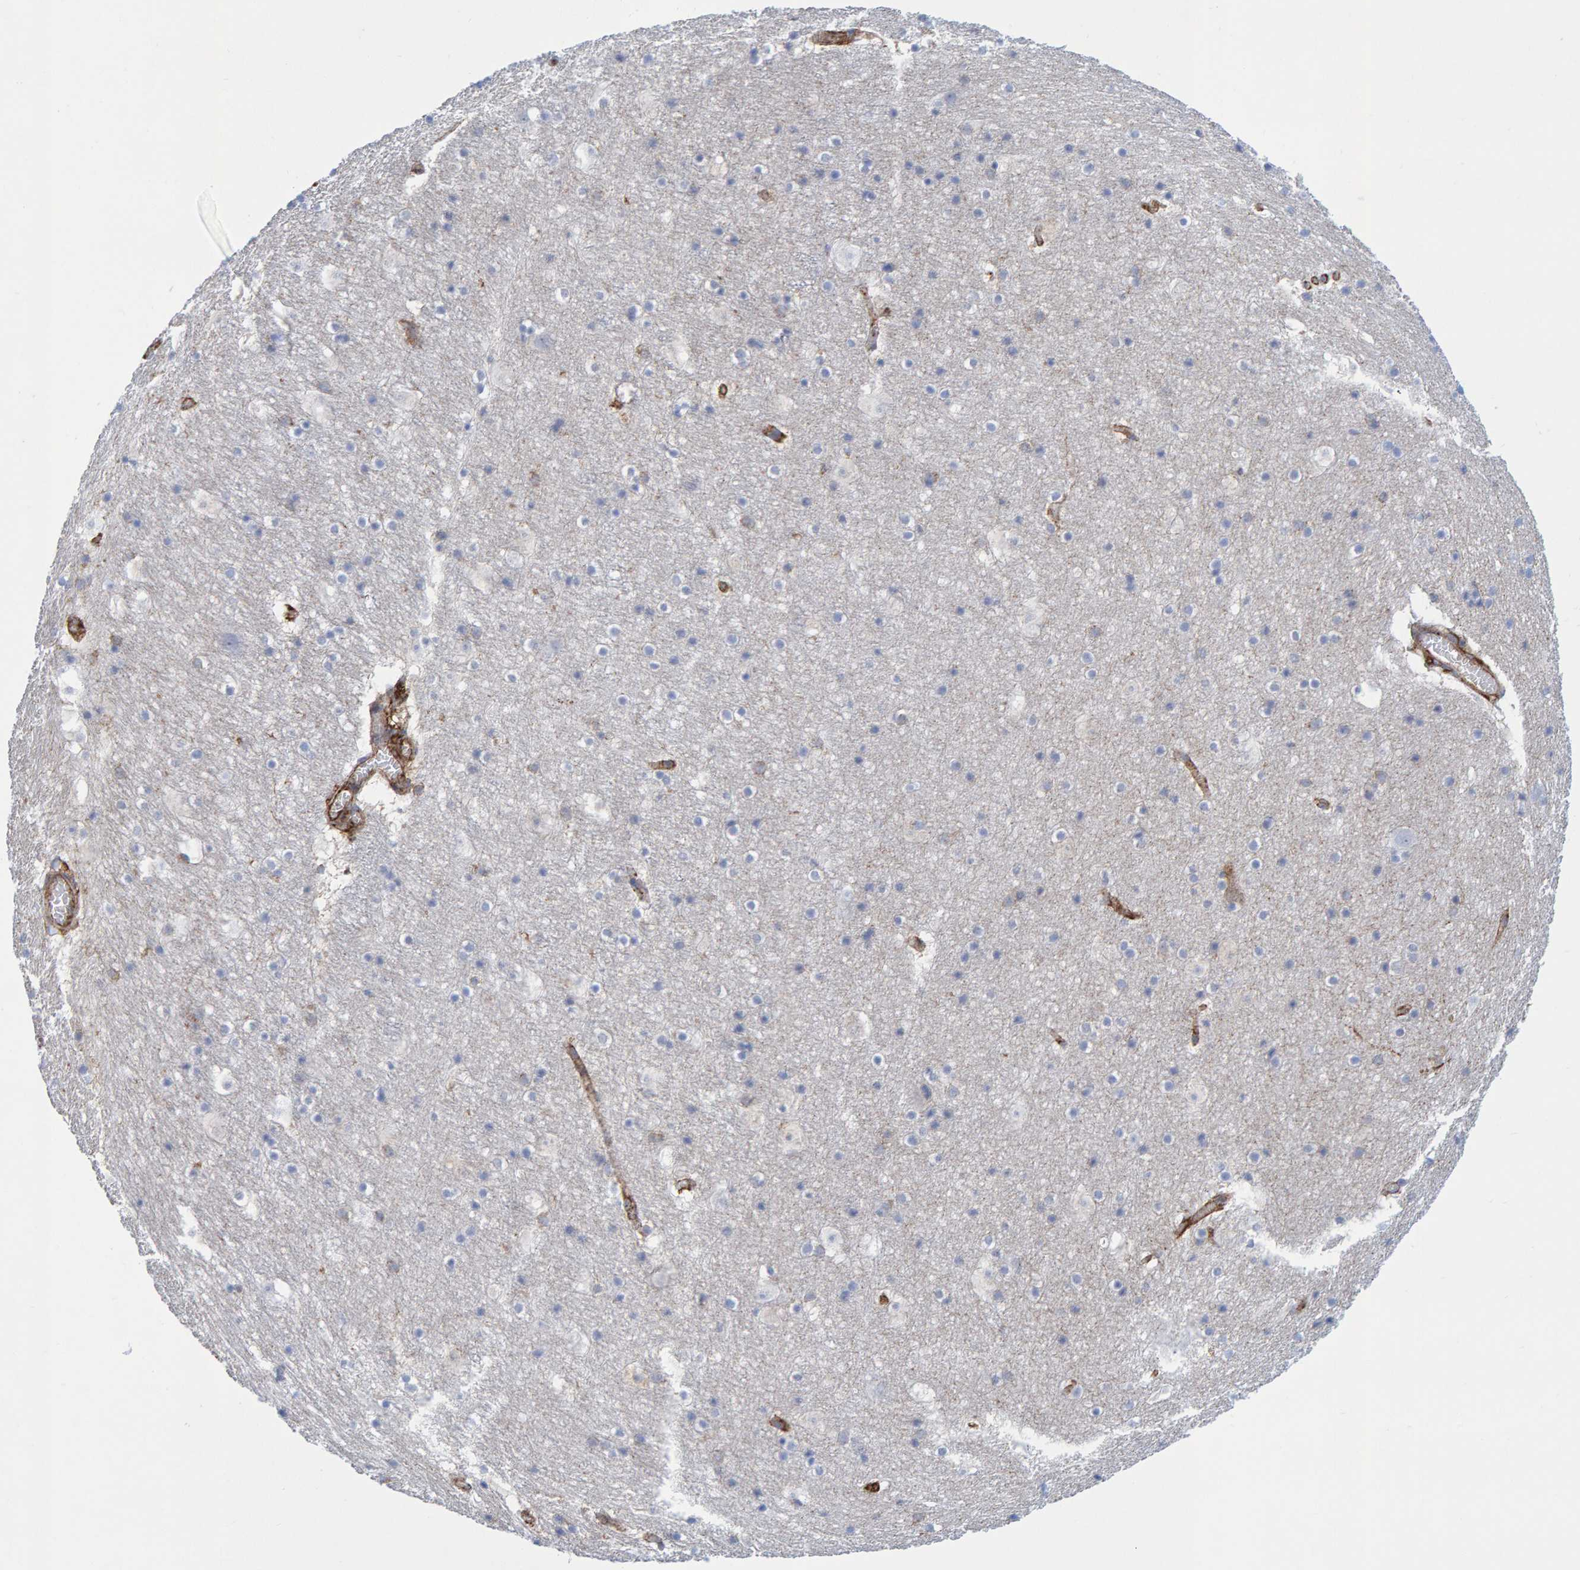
{"staining": {"intensity": "negative", "quantity": "none", "location": "none"}, "tissue": "hippocampus", "cell_type": "Glial cells", "image_type": "normal", "snomed": [{"axis": "morphology", "description": "Normal tissue, NOS"}, {"axis": "topography", "description": "Hippocampus"}], "caption": "Photomicrograph shows no significant protein expression in glial cells of unremarkable hippocampus.", "gene": "MVP", "patient": {"sex": "male", "age": 45}}